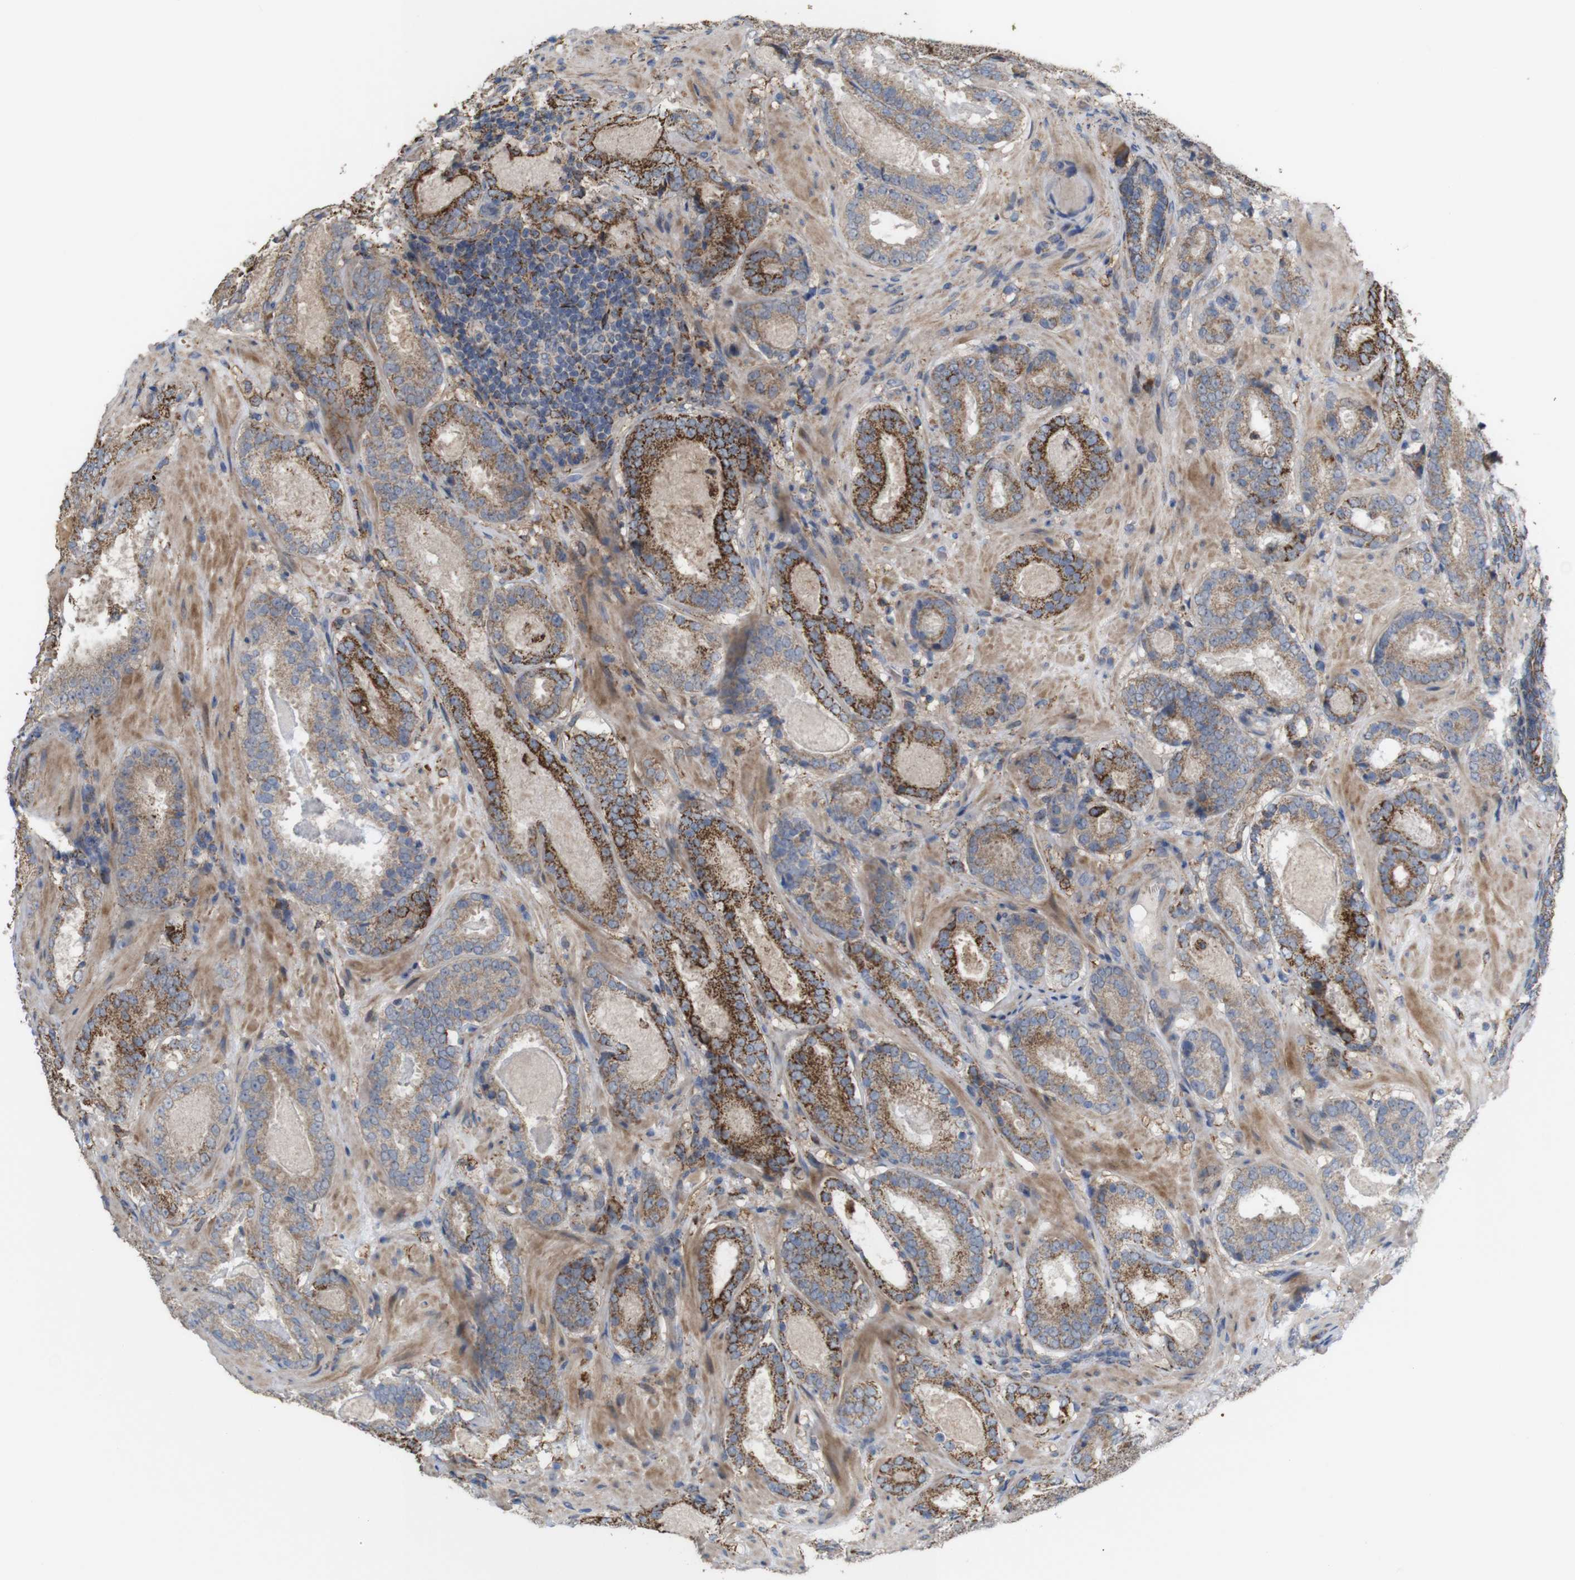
{"staining": {"intensity": "strong", "quantity": "<25%", "location": "cytoplasmic/membranous"}, "tissue": "prostate cancer", "cell_type": "Tumor cells", "image_type": "cancer", "snomed": [{"axis": "morphology", "description": "Adenocarcinoma, Low grade"}, {"axis": "topography", "description": "Prostate"}], "caption": "Protein expression by IHC exhibits strong cytoplasmic/membranous expression in approximately <25% of tumor cells in prostate cancer. (DAB (3,3'-diaminobenzidine) = brown stain, brightfield microscopy at high magnification).", "gene": "PTPRR", "patient": {"sex": "male", "age": 69}}